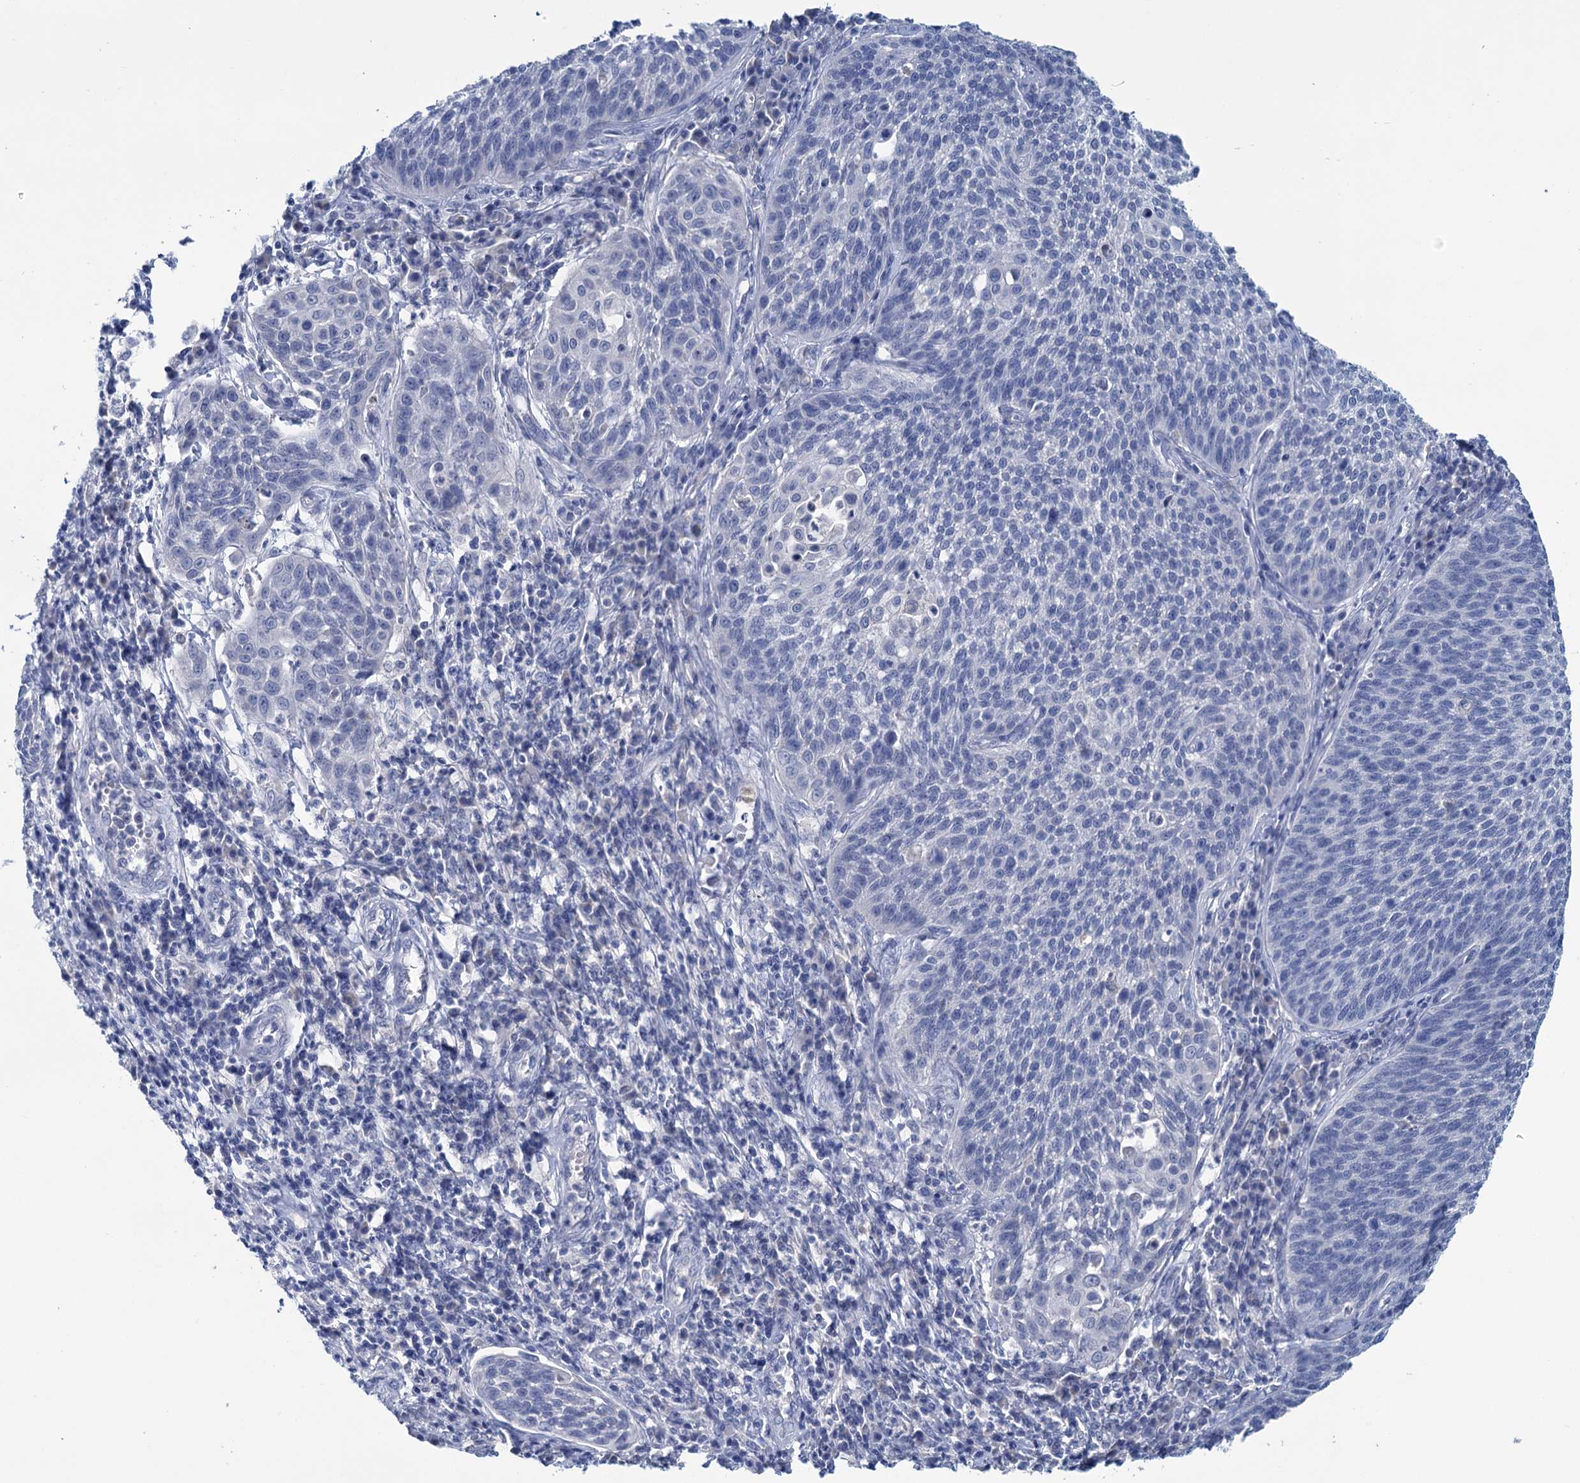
{"staining": {"intensity": "negative", "quantity": "none", "location": "none"}, "tissue": "cervical cancer", "cell_type": "Tumor cells", "image_type": "cancer", "snomed": [{"axis": "morphology", "description": "Squamous cell carcinoma, NOS"}, {"axis": "topography", "description": "Cervix"}], "caption": "Protein analysis of cervical cancer exhibits no significant positivity in tumor cells.", "gene": "MYOZ3", "patient": {"sex": "female", "age": 34}}